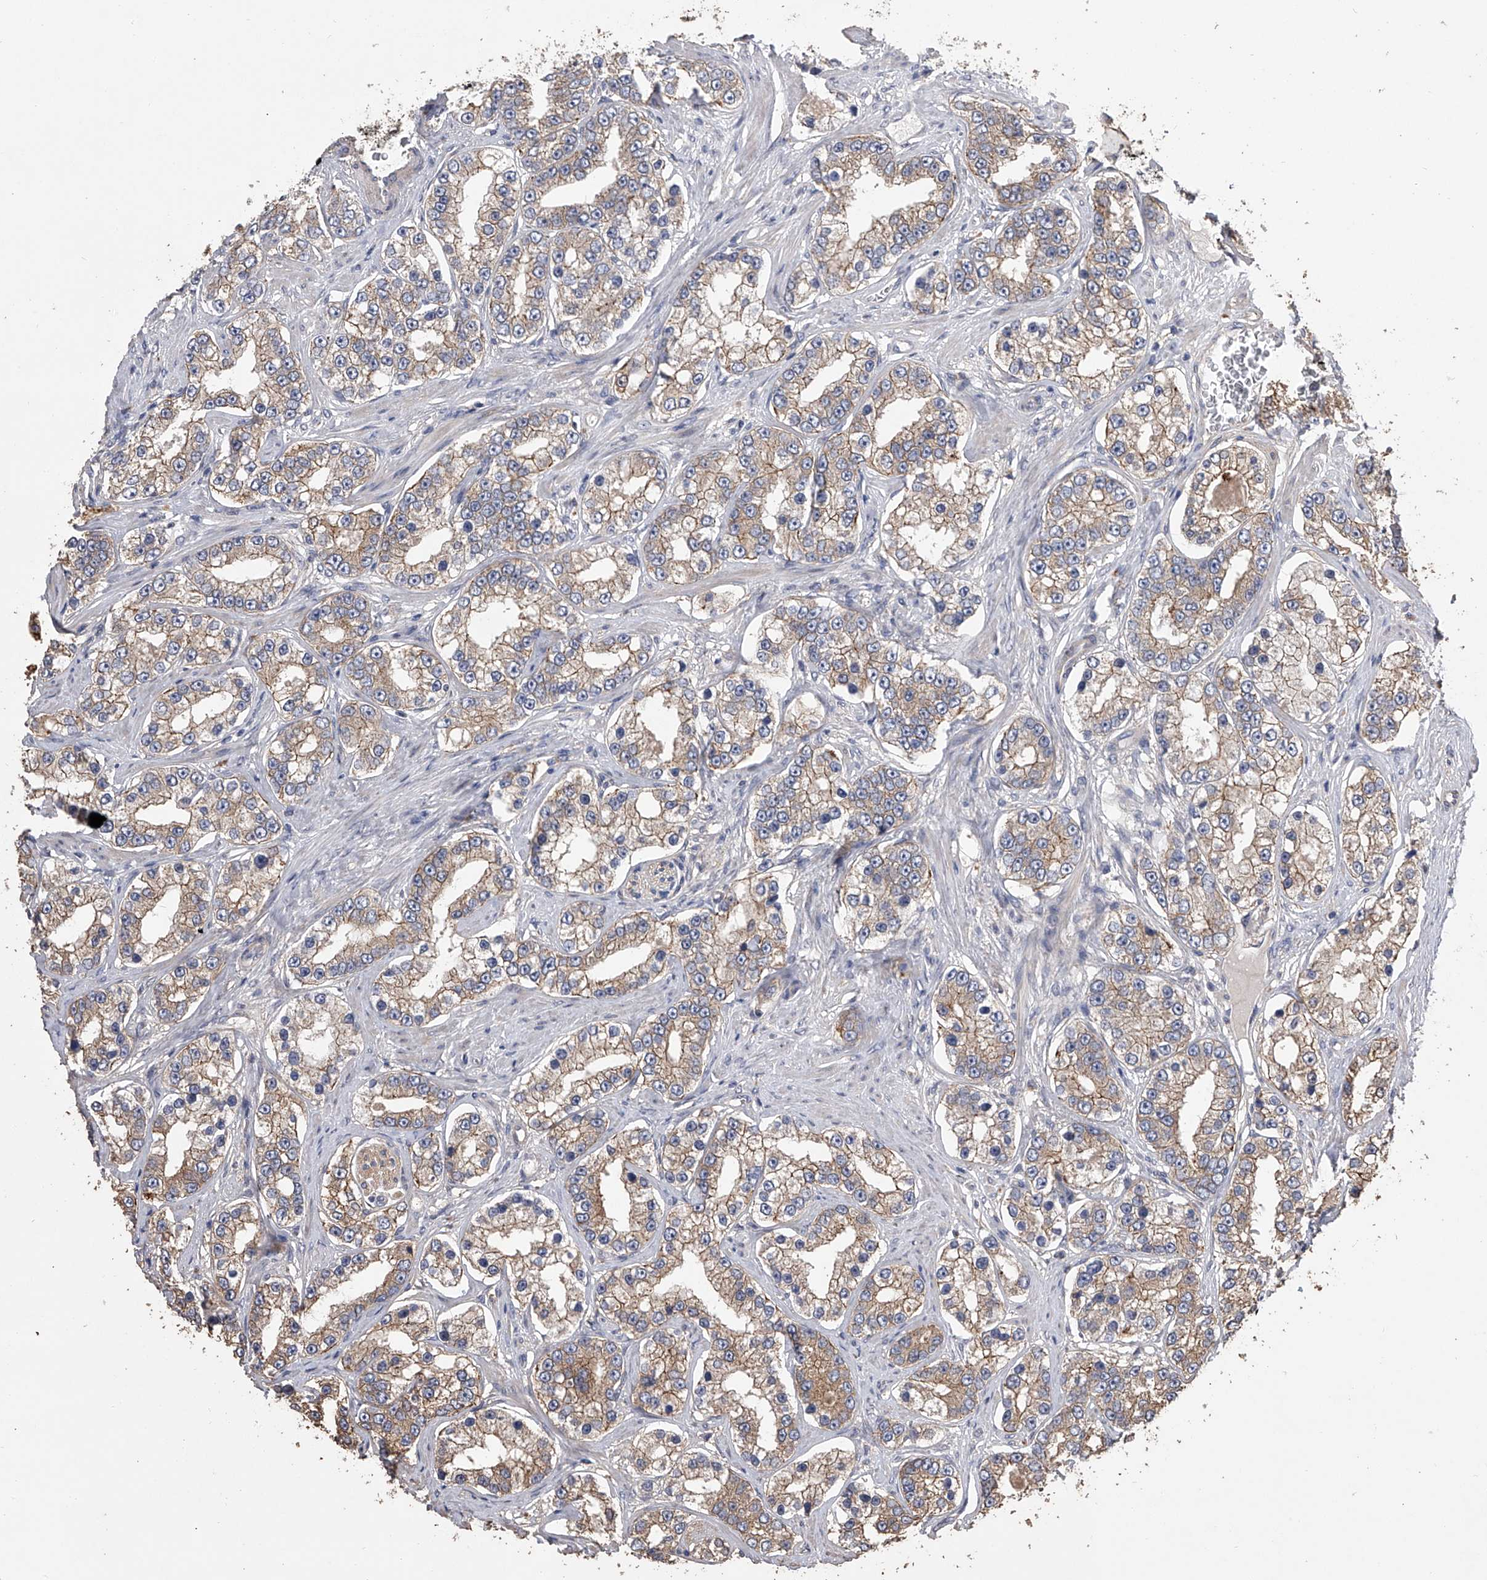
{"staining": {"intensity": "moderate", "quantity": "25%-75%", "location": "cytoplasmic/membranous"}, "tissue": "prostate cancer", "cell_type": "Tumor cells", "image_type": "cancer", "snomed": [{"axis": "morphology", "description": "Normal tissue, NOS"}, {"axis": "morphology", "description": "Adenocarcinoma, High grade"}, {"axis": "topography", "description": "Prostate"}], "caption": "An image of human prostate high-grade adenocarcinoma stained for a protein displays moderate cytoplasmic/membranous brown staining in tumor cells. Nuclei are stained in blue.", "gene": "ZNF343", "patient": {"sex": "male", "age": 83}}